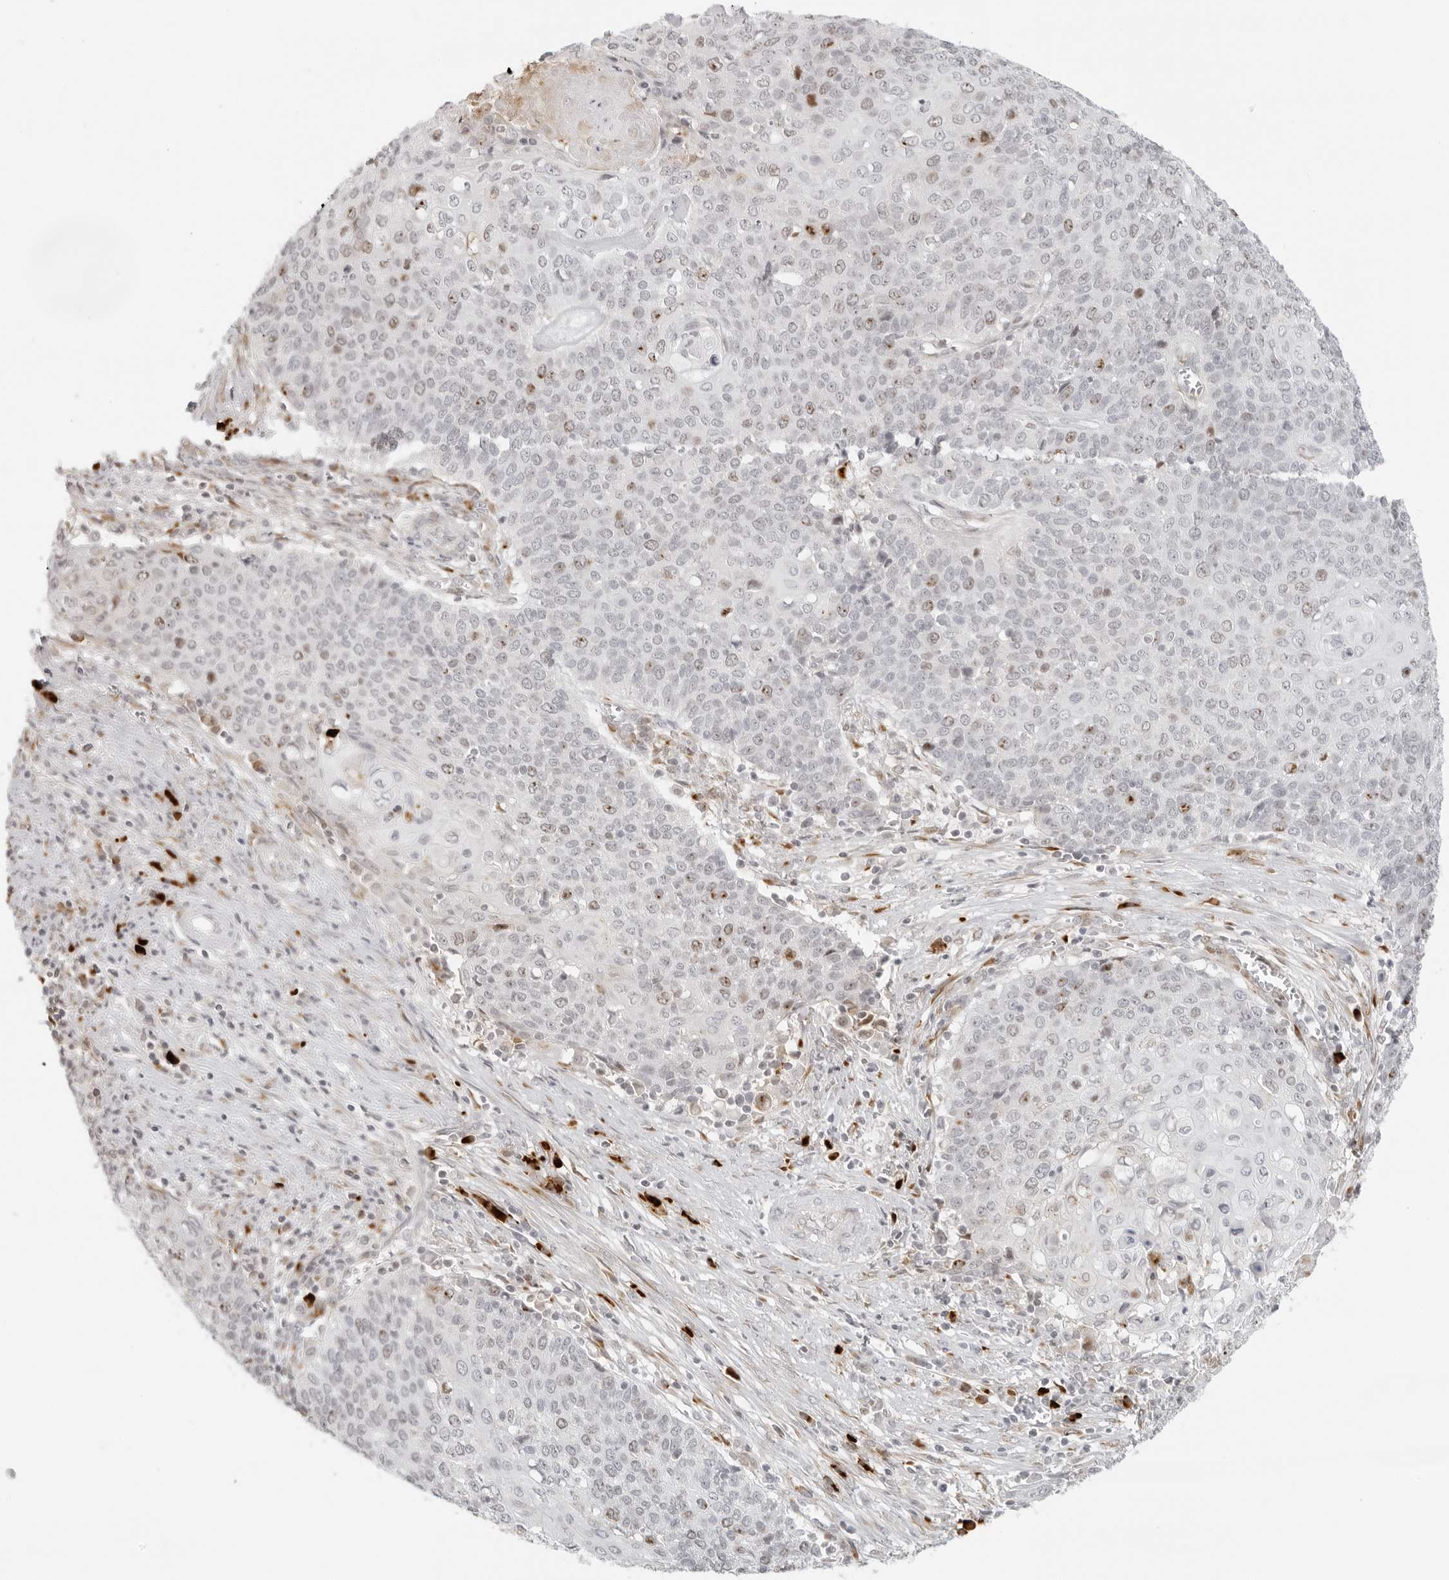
{"staining": {"intensity": "moderate", "quantity": "<25%", "location": "nuclear"}, "tissue": "cervical cancer", "cell_type": "Tumor cells", "image_type": "cancer", "snomed": [{"axis": "morphology", "description": "Squamous cell carcinoma, NOS"}, {"axis": "topography", "description": "Cervix"}], "caption": "Cervical squamous cell carcinoma stained with a protein marker displays moderate staining in tumor cells.", "gene": "ZNF678", "patient": {"sex": "female", "age": 39}}